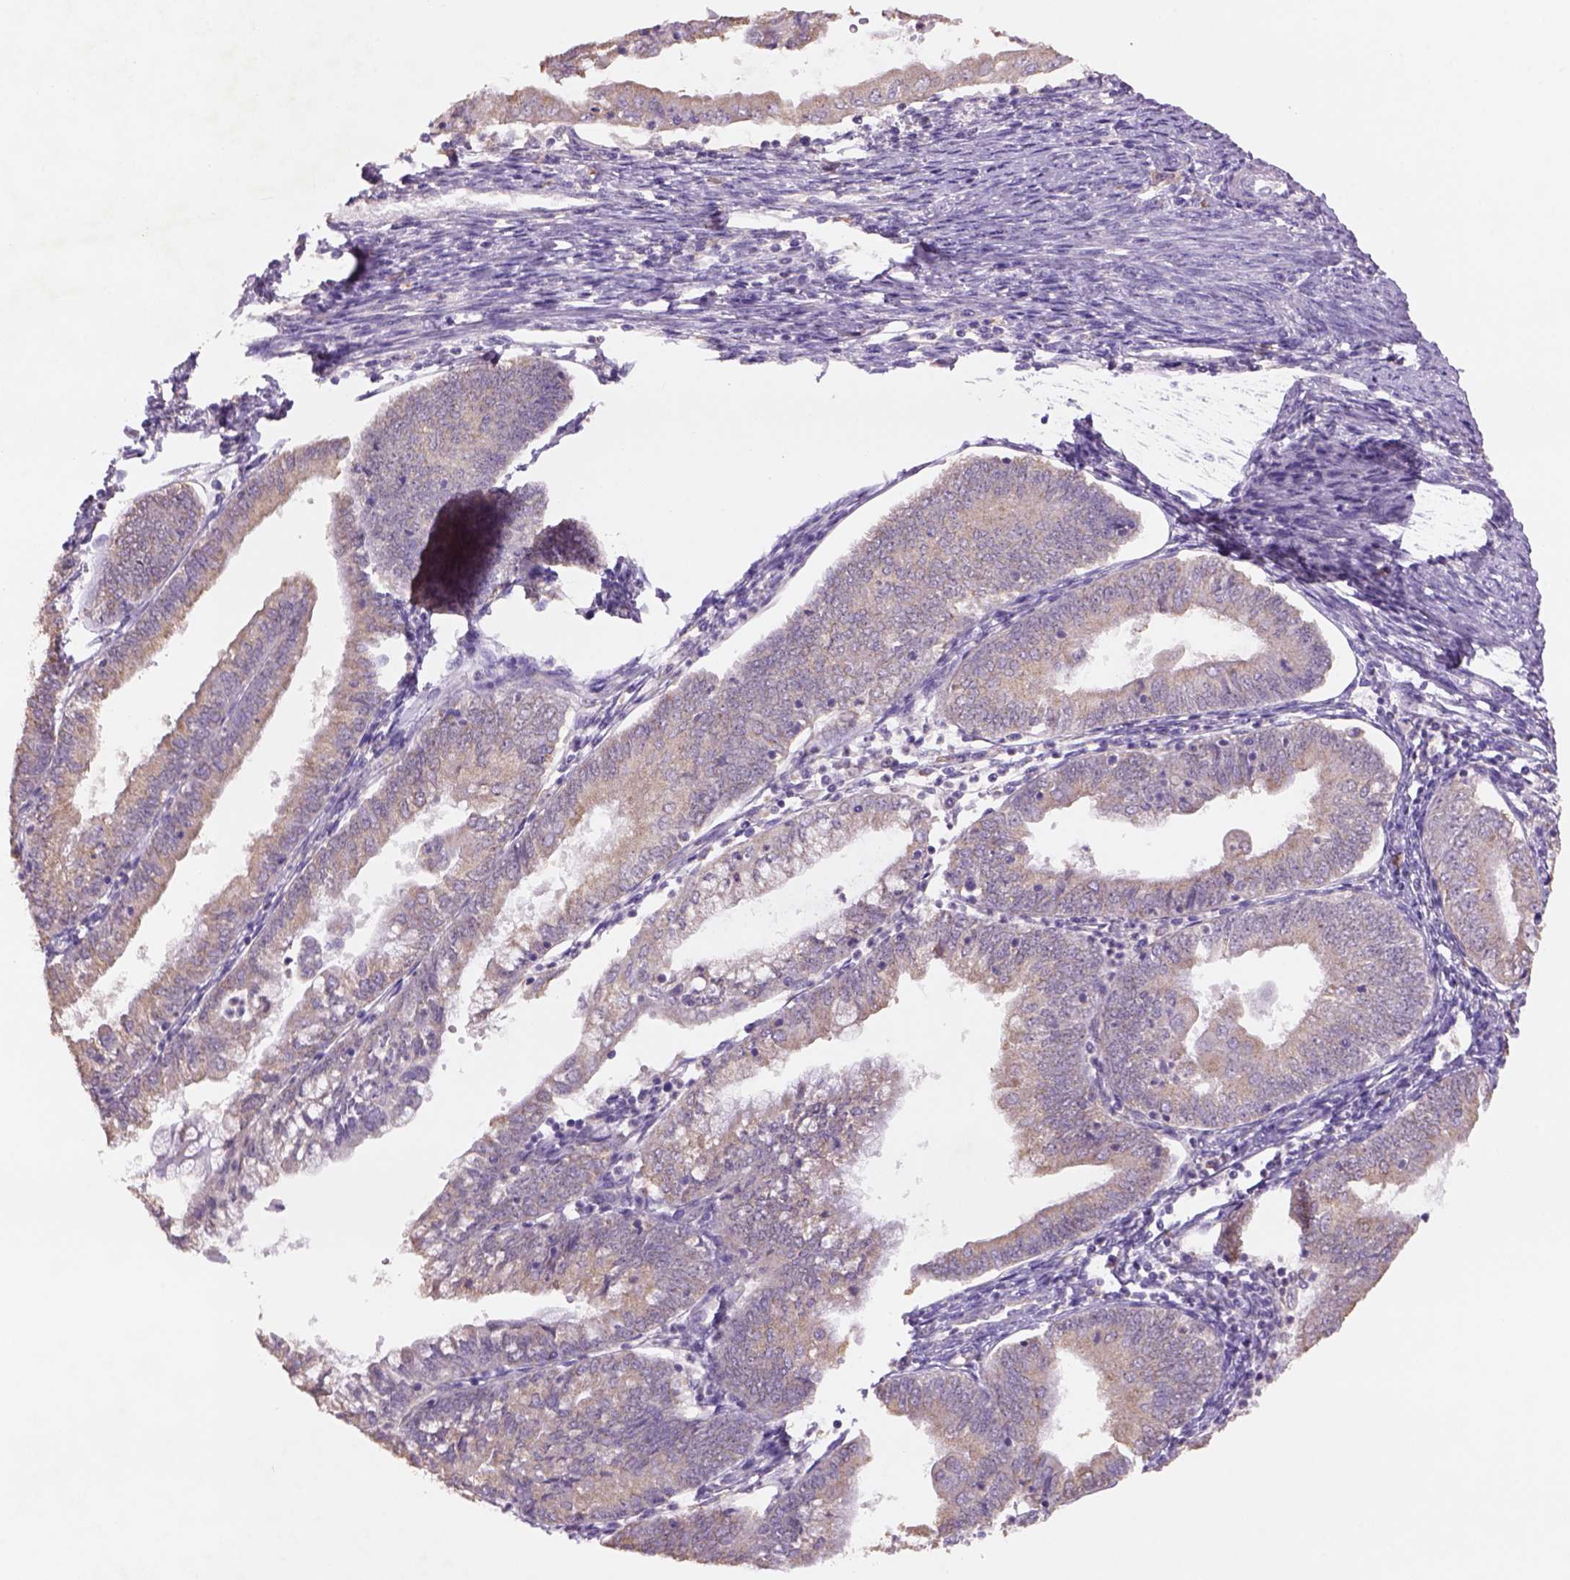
{"staining": {"intensity": "weak", "quantity": ">75%", "location": "cytoplasmic/membranous"}, "tissue": "endometrial cancer", "cell_type": "Tumor cells", "image_type": "cancer", "snomed": [{"axis": "morphology", "description": "Adenocarcinoma, NOS"}, {"axis": "topography", "description": "Endometrium"}], "caption": "An image of endometrial cancer (adenocarcinoma) stained for a protein demonstrates weak cytoplasmic/membranous brown staining in tumor cells.", "gene": "NAALAD2", "patient": {"sex": "female", "age": 55}}